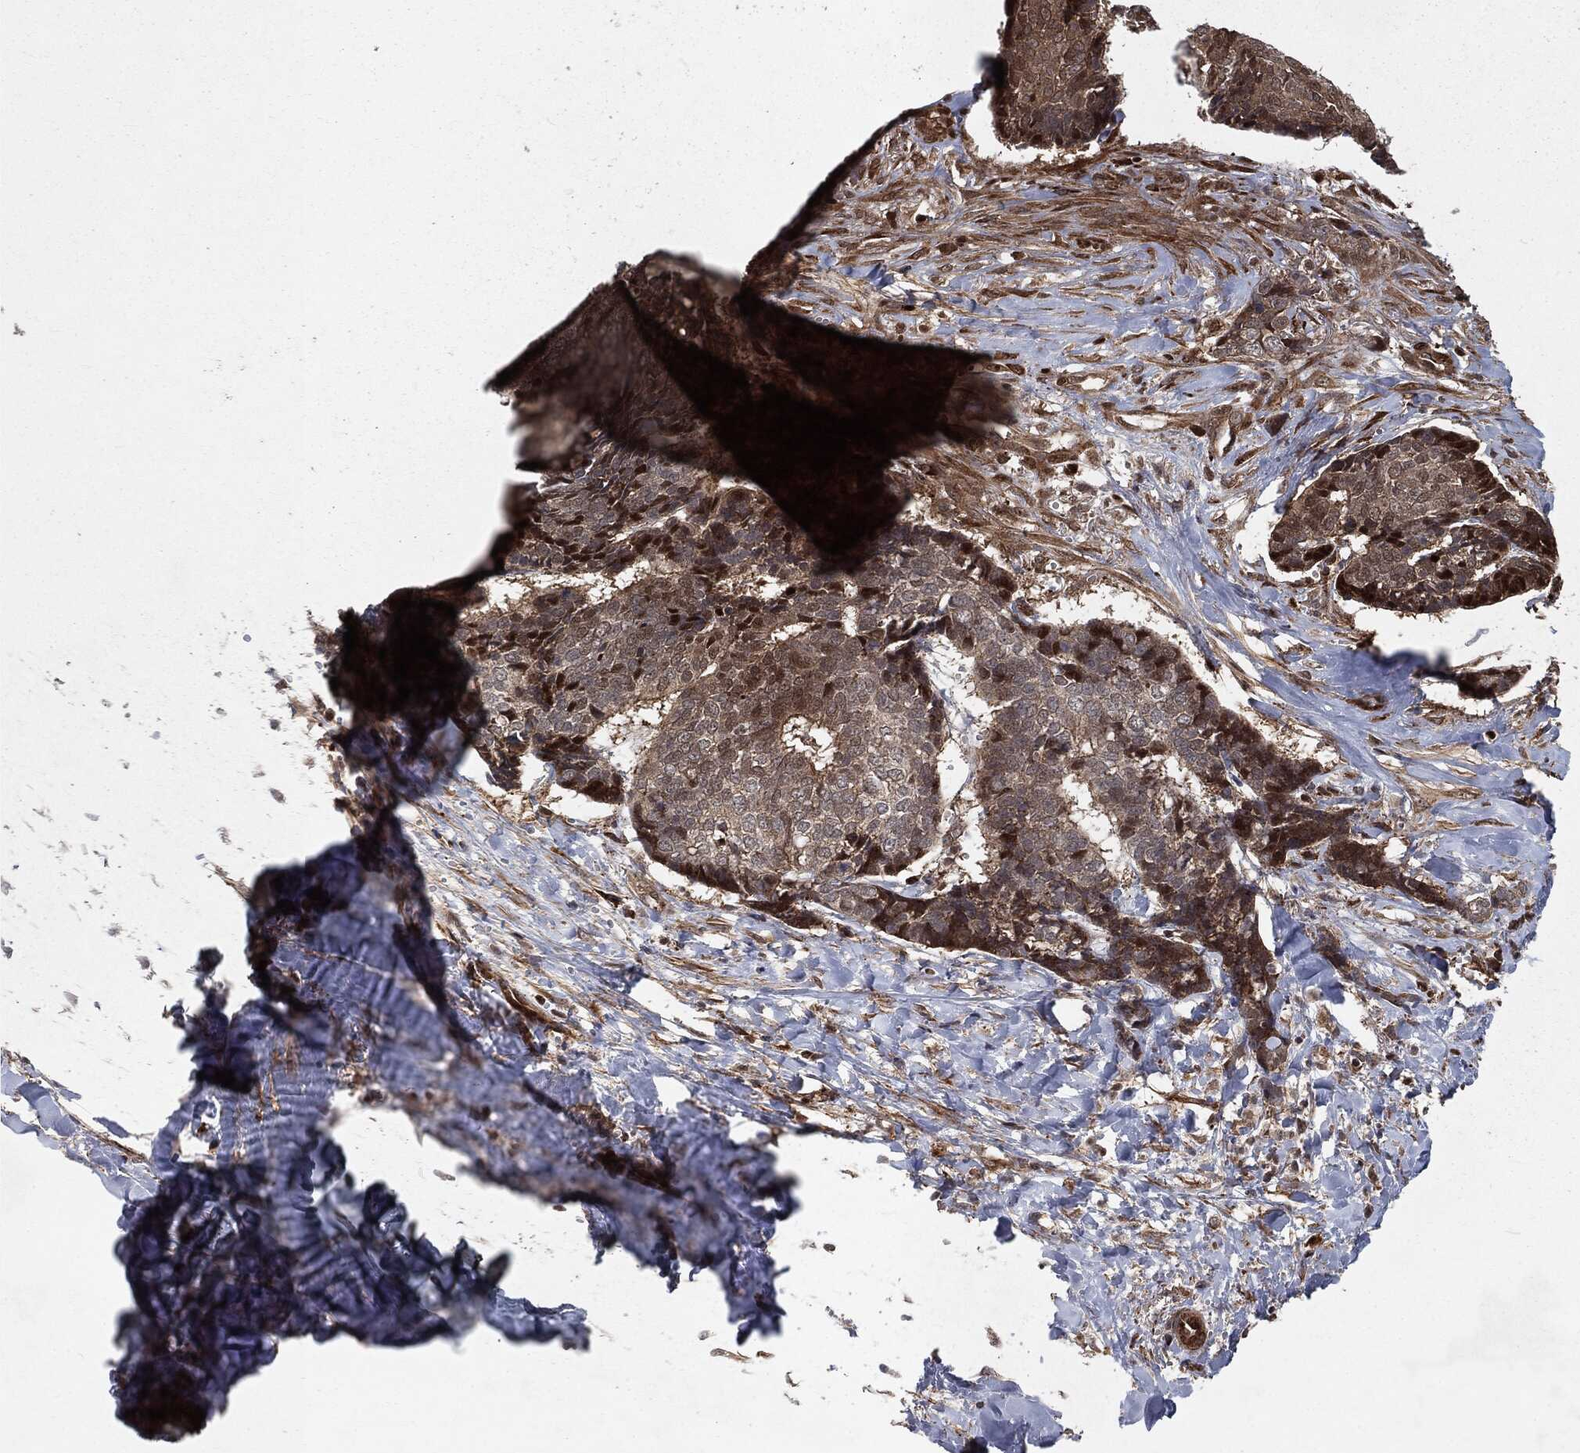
{"staining": {"intensity": "strong", "quantity": "25%-75%", "location": "cytoplasmic/membranous,nuclear"}, "tissue": "skin cancer", "cell_type": "Tumor cells", "image_type": "cancer", "snomed": [{"axis": "morphology", "description": "Basal cell carcinoma"}, {"axis": "topography", "description": "Skin"}], "caption": "The photomicrograph shows staining of skin cancer (basal cell carcinoma), revealing strong cytoplasmic/membranous and nuclear protein expression (brown color) within tumor cells.", "gene": "RANBP9", "patient": {"sex": "male", "age": 86}}